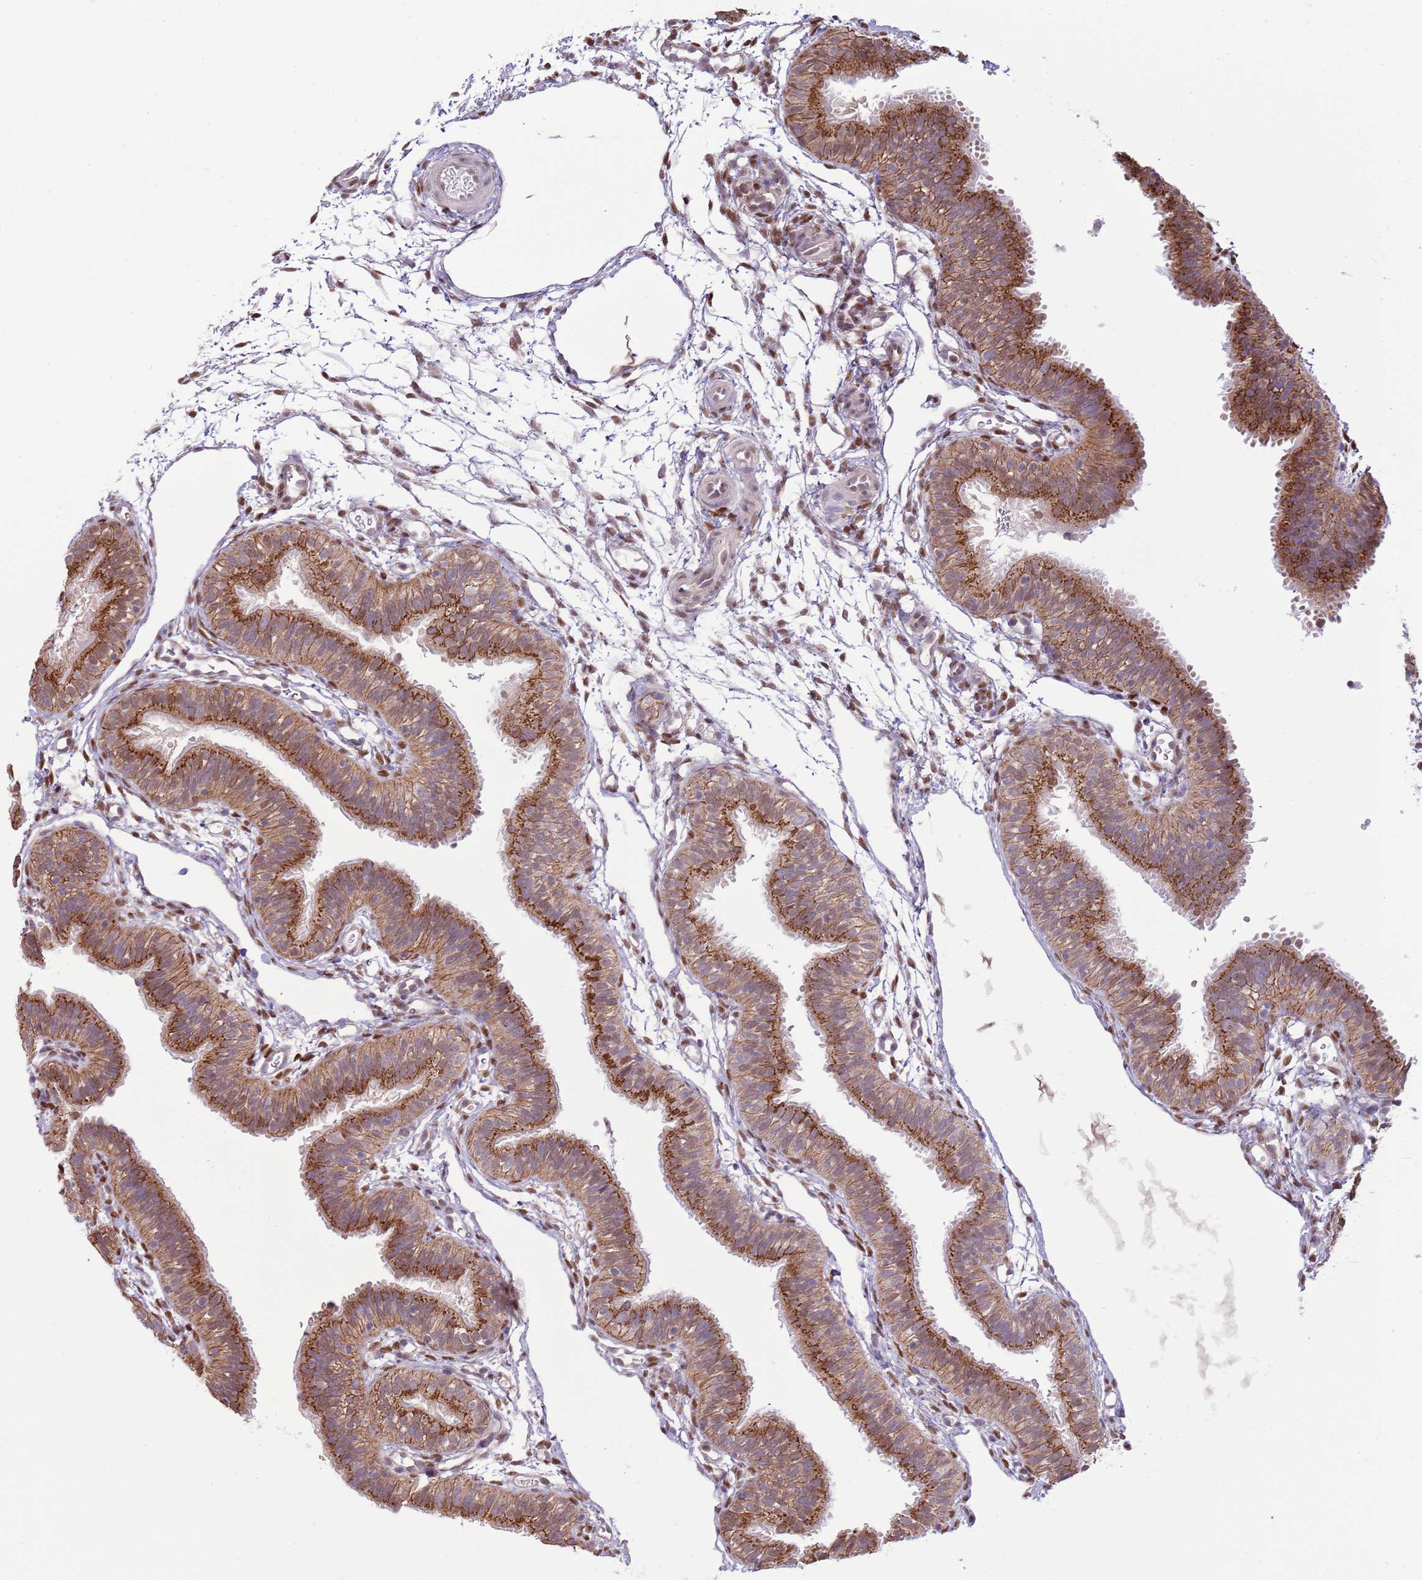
{"staining": {"intensity": "strong", "quantity": ">75%", "location": "cytoplasmic/membranous"}, "tissue": "fallopian tube", "cell_type": "Glandular cells", "image_type": "normal", "snomed": [{"axis": "morphology", "description": "Normal tissue, NOS"}, {"axis": "topography", "description": "Fallopian tube"}], "caption": "Fallopian tube stained for a protein (brown) shows strong cytoplasmic/membranous positive positivity in approximately >75% of glandular cells.", "gene": "ARL2BP", "patient": {"sex": "female", "age": 35}}